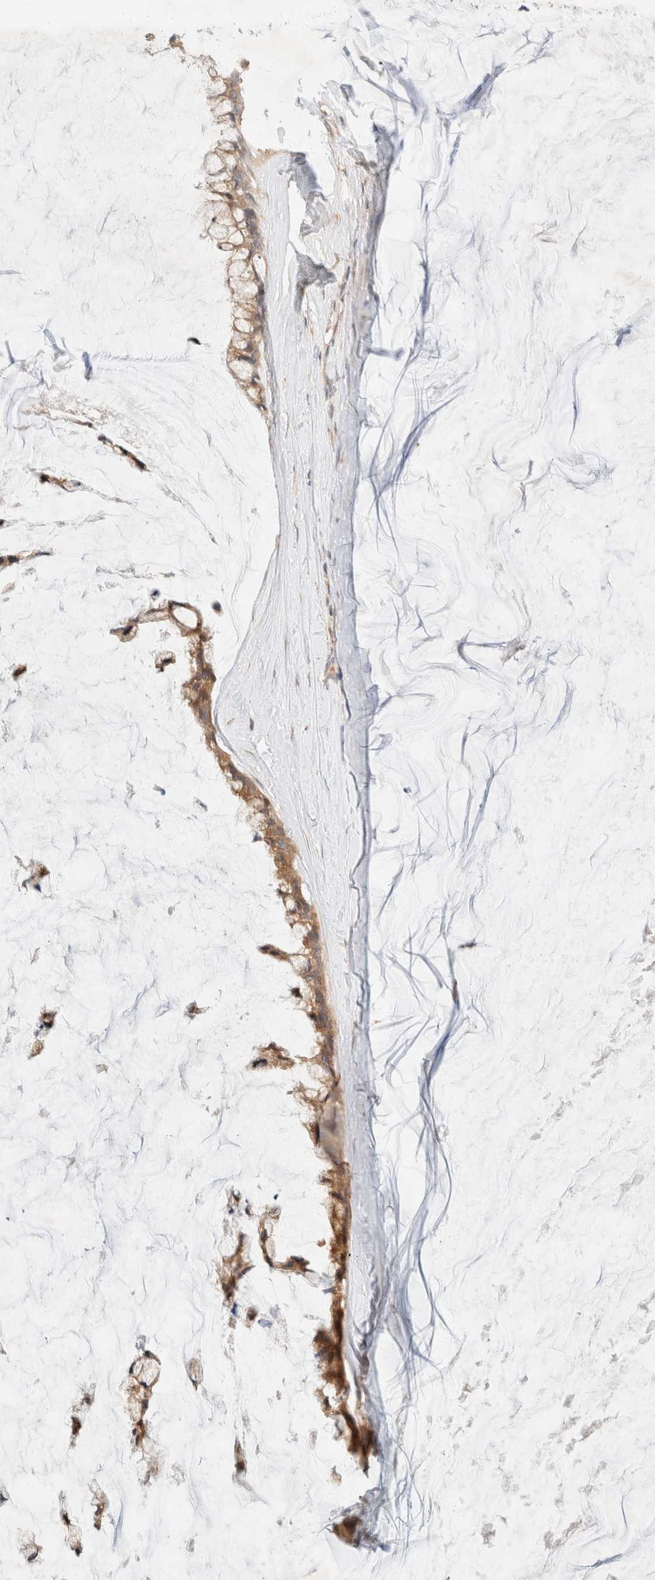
{"staining": {"intensity": "moderate", "quantity": ">75%", "location": "cytoplasmic/membranous"}, "tissue": "ovarian cancer", "cell_type": "Tumor cells", "image_type": "cancer", "snomed": [{"axis": "morphology", "description": "Cystadenocarcinoma, mucinous, NOS"}, {"axis": "topography", "description": "Ovary"}], "caption": "Immunohistochemistry (IHC) histopathology image of ovarian mucinous cystadenocarcinoma stained for a protein (brown), which shows medium levels of moderate cytoplasmic/membranous expression in approximately >75% of tumor cells.", "gene": "TACC1", "patient": {"sex": "female", "age": 39}}